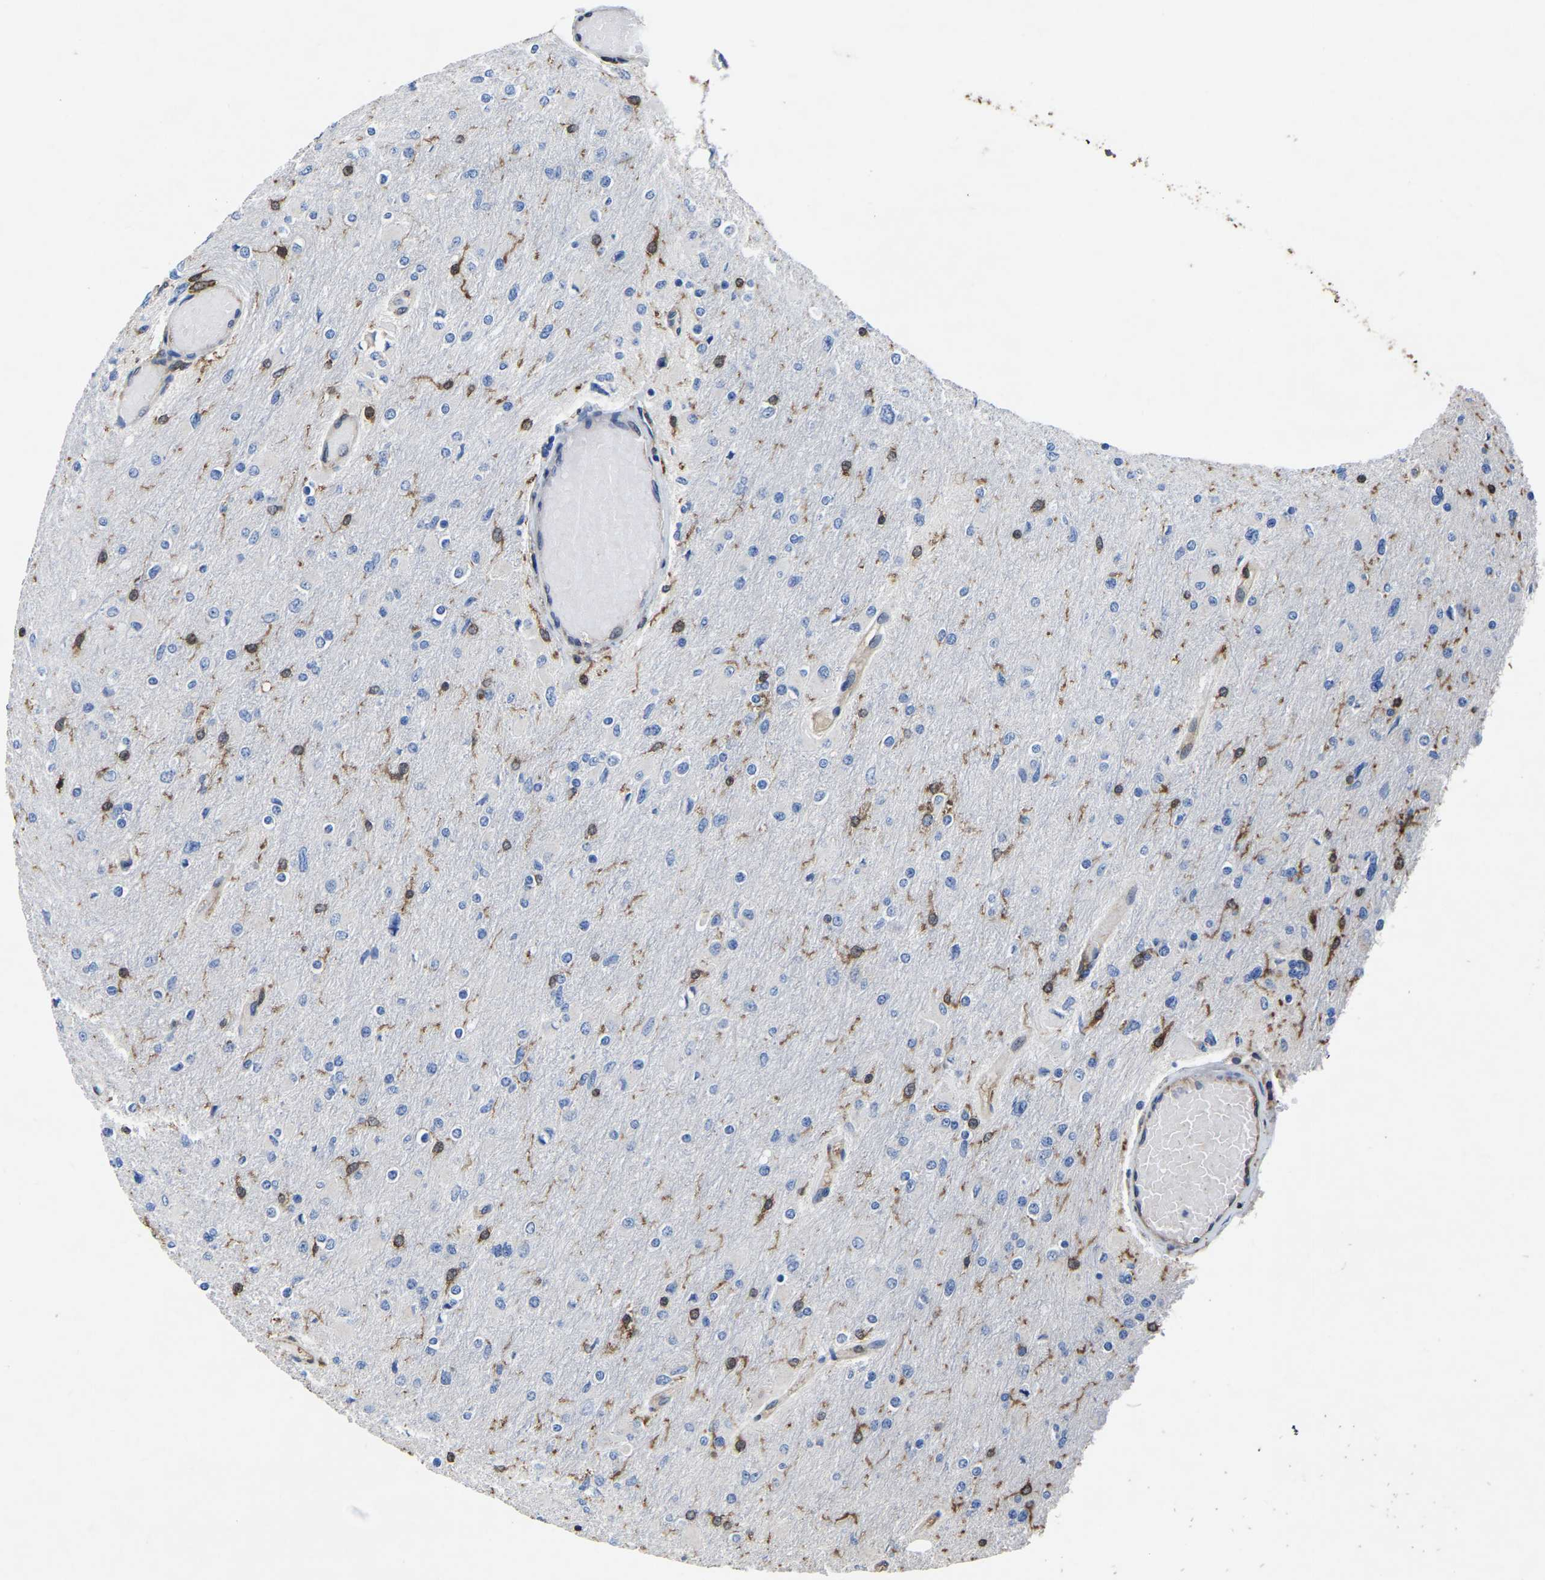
{"staining": {"intensity": "negative", "quantity": "none", "location": "none"}, "tissue": "glioma", "cell_type": "Tumor cells", "image_type": "cancer", "snomed": [{"axis": "morphology", "description": "Glioma, malignant, High grade"}, {"axis": "topography", "description": "Cerebral cortex"}], "caption": "Malignant glioma (high-grade) was stained to show a protein in brown. There is no significant expression in tumor cells.", "gene": "ATG2B", "patient": {"sex": "female", "age": 36}}